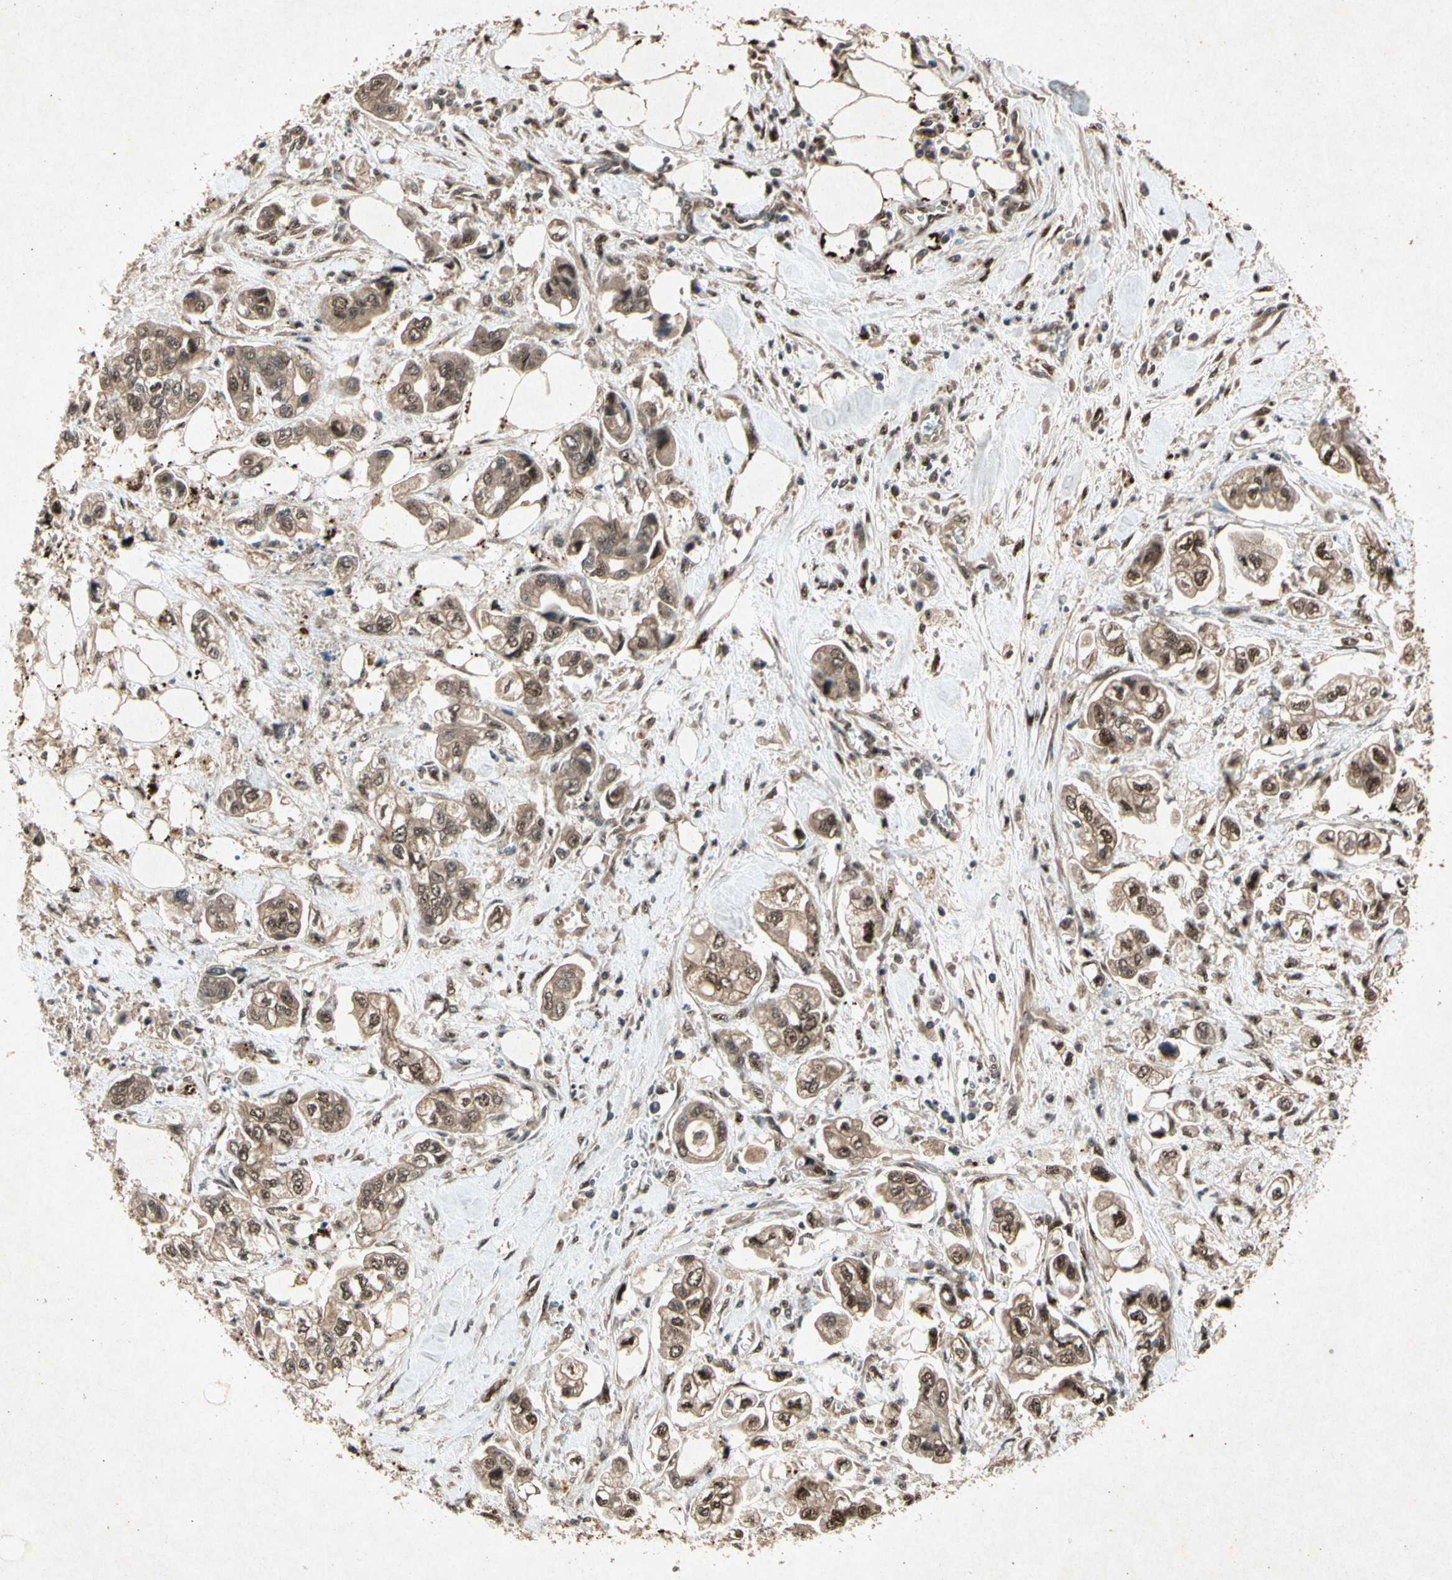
{"staining": {"intensity": "moderate", "quantity": ">75%", "location": "cytoplasmic/membranous,nuclear"}, "tissue": "stomach cancer", "cell_type": "Tumor cells", "image_type": "cancer", "snomed": [{"axis": "morphology", "description": "Adenocarcinoma, NOS"}, {"axis": "topography", "description": "Stomach"}], "caption": "Protein staining shows moderate cytoplasmic/membranous and nuclear expression in approximately >75% of tumor cells in stomach adenocarcinoma.", "gene": "PML", "patient": {"sex": "male", "age": 62}}